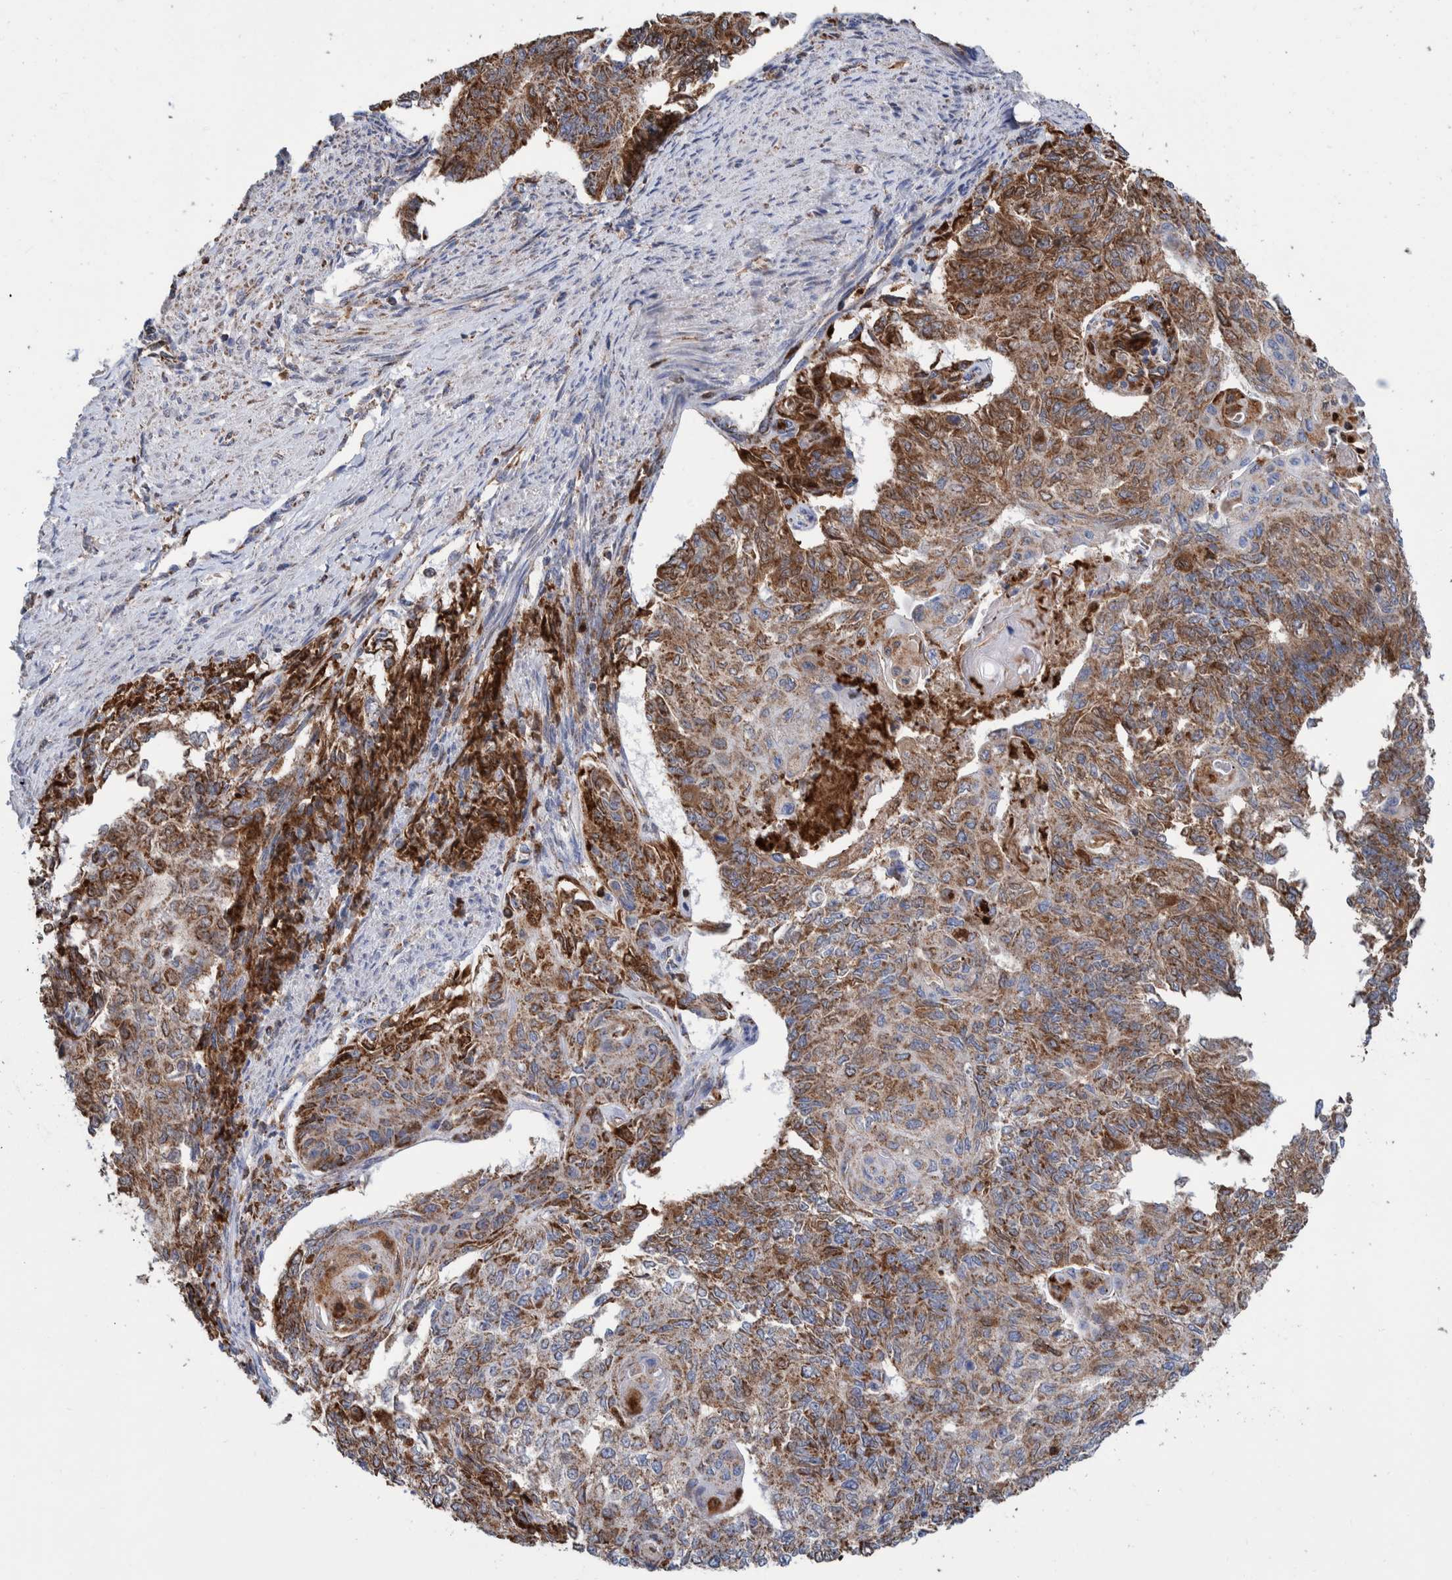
{"staining": {"intensity": "moderate", "quantity": ">75%", "location": "cytoplasmic/membranous"}, "tissue": "endometrial cancer", "cell_type": "Tumor cells", "image_type": "cancer", "snomed": [{"axis": "morphology", "description": "Adenocarcinoma, NOS"}, {"axis": "topography", "description": "Endometrium"}], "caption": "Adenocarcinoma (endometrial) stained with immunohistochemistry displays moderate cytoplasmic/membranous positivity in about >75% of tumor cells.", "gene": "DECR1", "patient": {"sex": "female", "age": 32}}